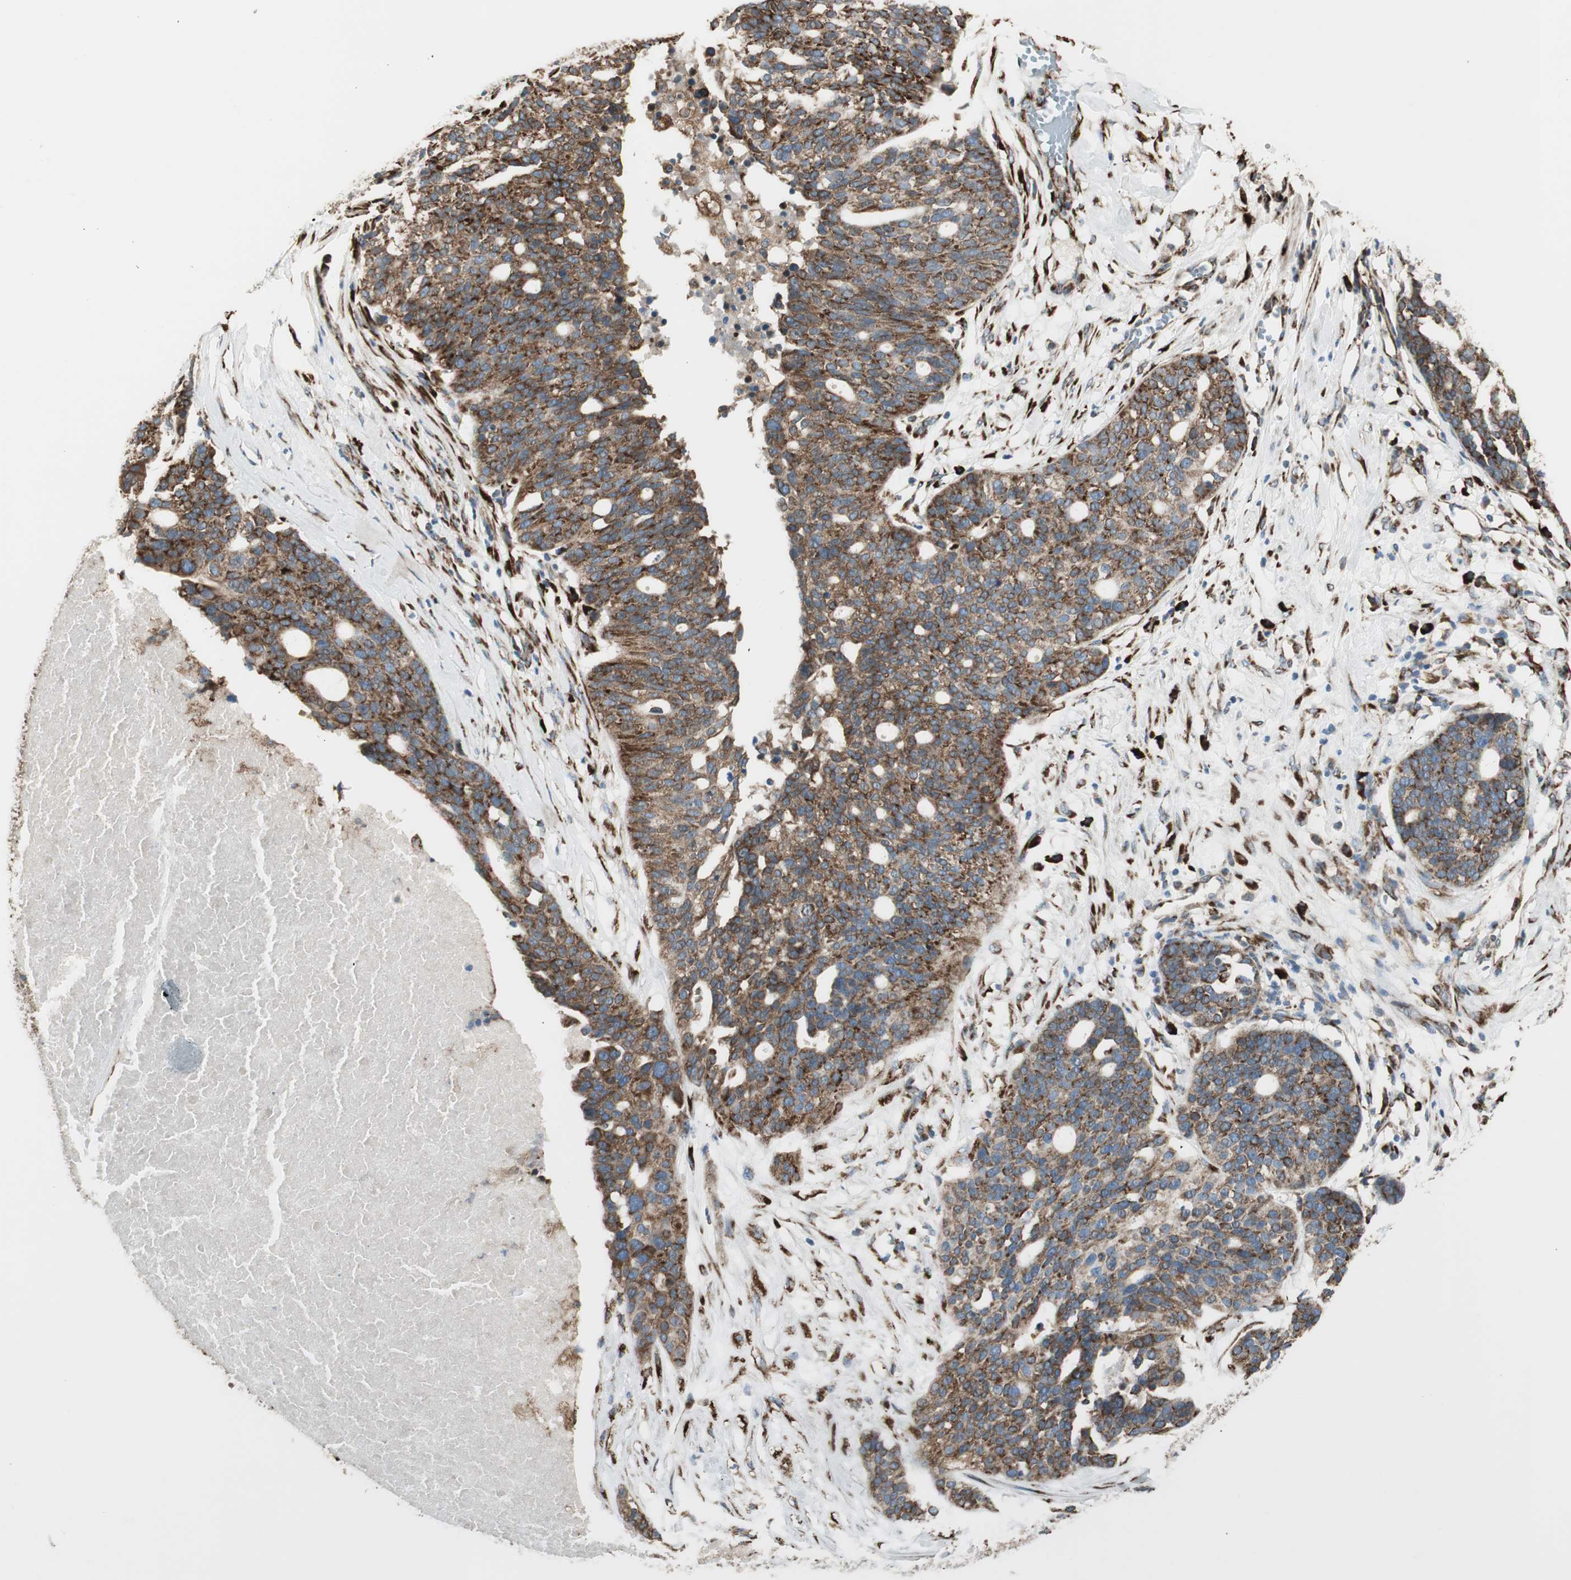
{"staining": {"intensity": "strong", "quantity": ">75%", "location": "cytoplasmic/membranous"}, "tissue": "ovarian cancer", "cell_type": "Tumor cells", "image_type": "cancer", "snomed": [{"axis": "morphology", "description": "Cystadenocarcinoma, serous, NOS"}, {"axis": "topography", "description": "Ovary"}], "caption": "Immunohistochemistry image of serous cystadenocarcinoma (ovarian) stained for a protein (brown), which reveals high levels of strong cytoplasmic/membranous expression in about >75% of tumor cells.", "gene": "RRBP1", "patient": {"sex": "female", "age": 59}}